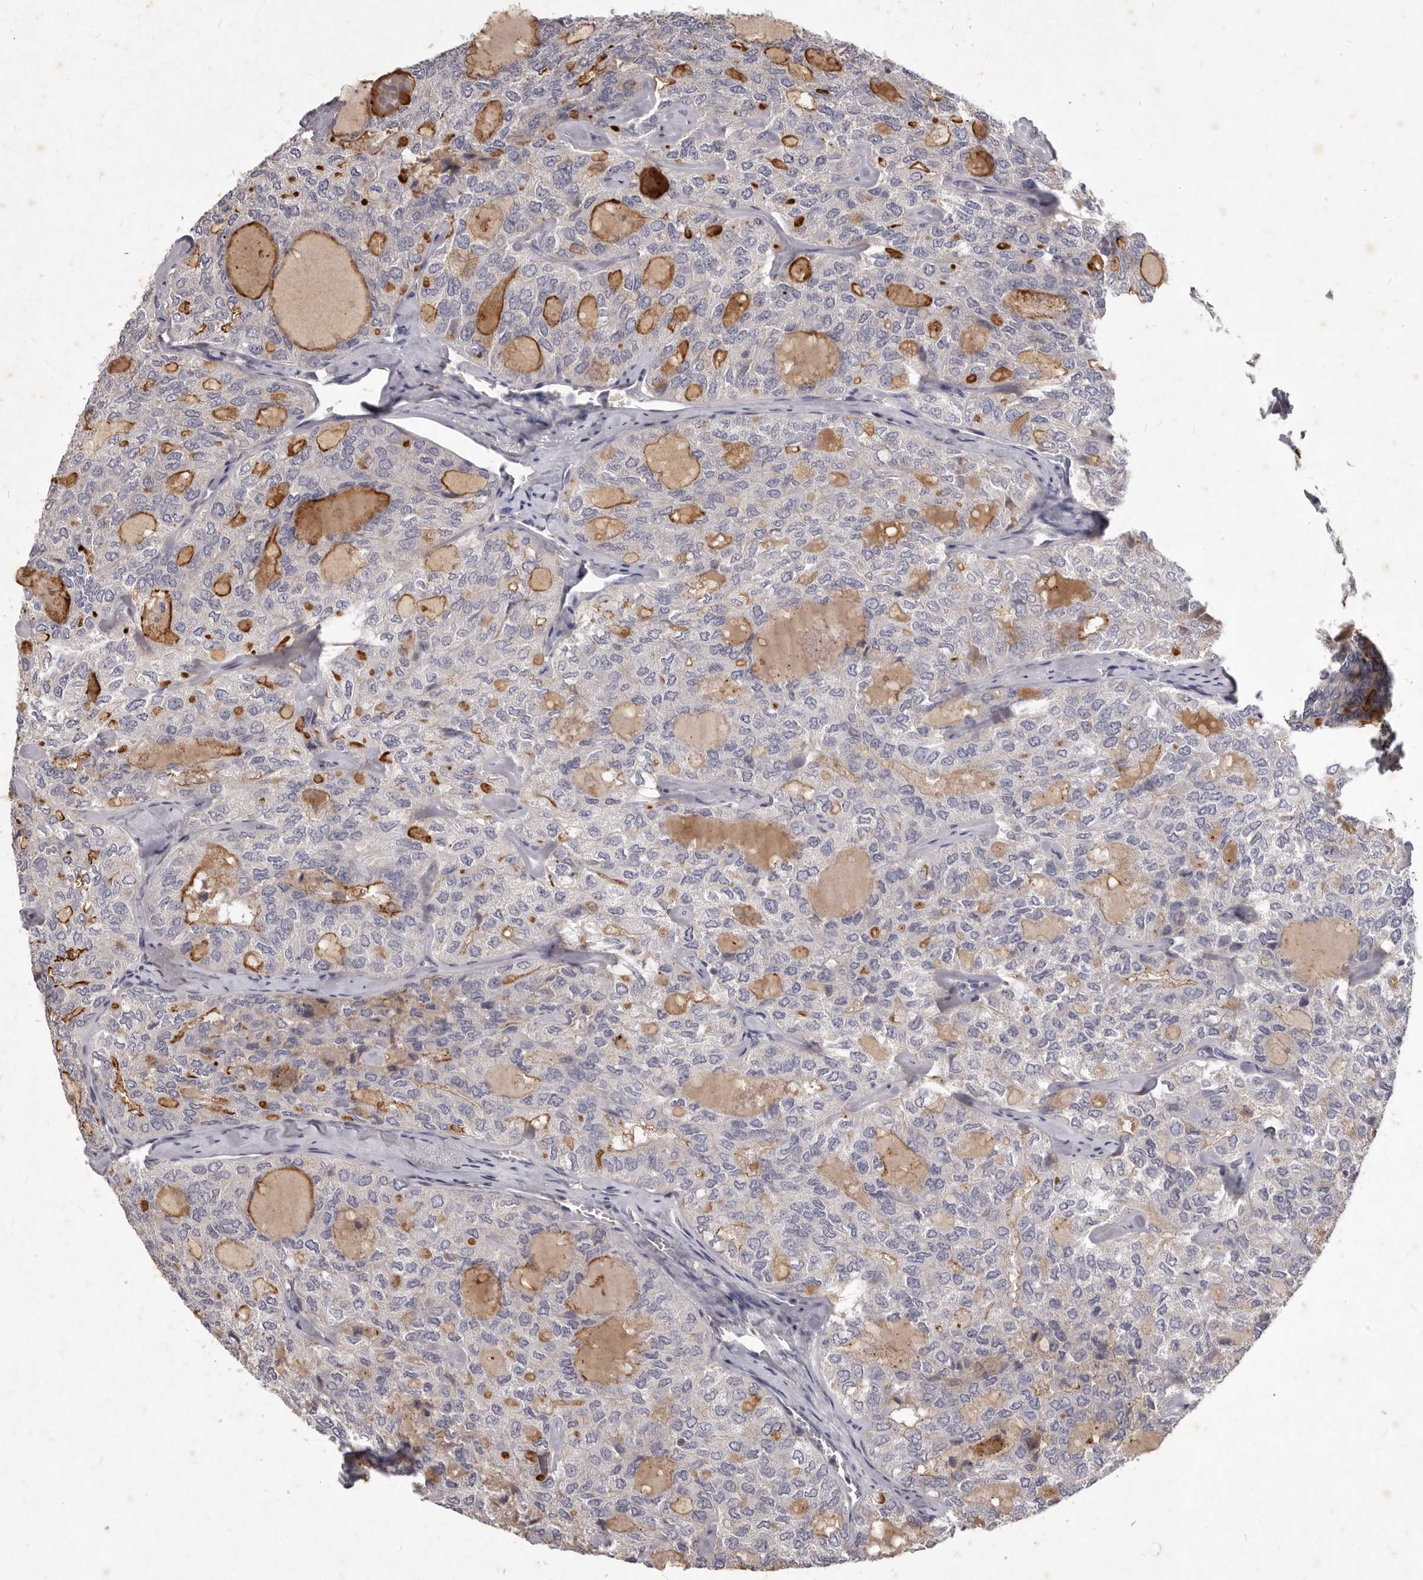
{"staining": {"intensity": "moderate", "quantity": "<25%", "location": "cytoplasmic/membranous"}, "tissue": "thyroid cancer", "cell_type": "Tumor cells", "image_type": "cancer", "snomed": [{"axis": "morphology", "description": "Follicular adenoma carcinoma, NOS"}, {"axis": "topography", "description": "Thyroid gland"}], "caption": "Thyroid cancer stained with immunohistochemistry exhibits moderate cytoplasmic/membranous positivity in about <25% of tumor cells. (DAB (3,3'-diaminobenzidine) IHC, brown staining for protein, blue staining for nuclei).", "gene": "GPRC5C", "patient": {"sex": "male", "age": 75}}